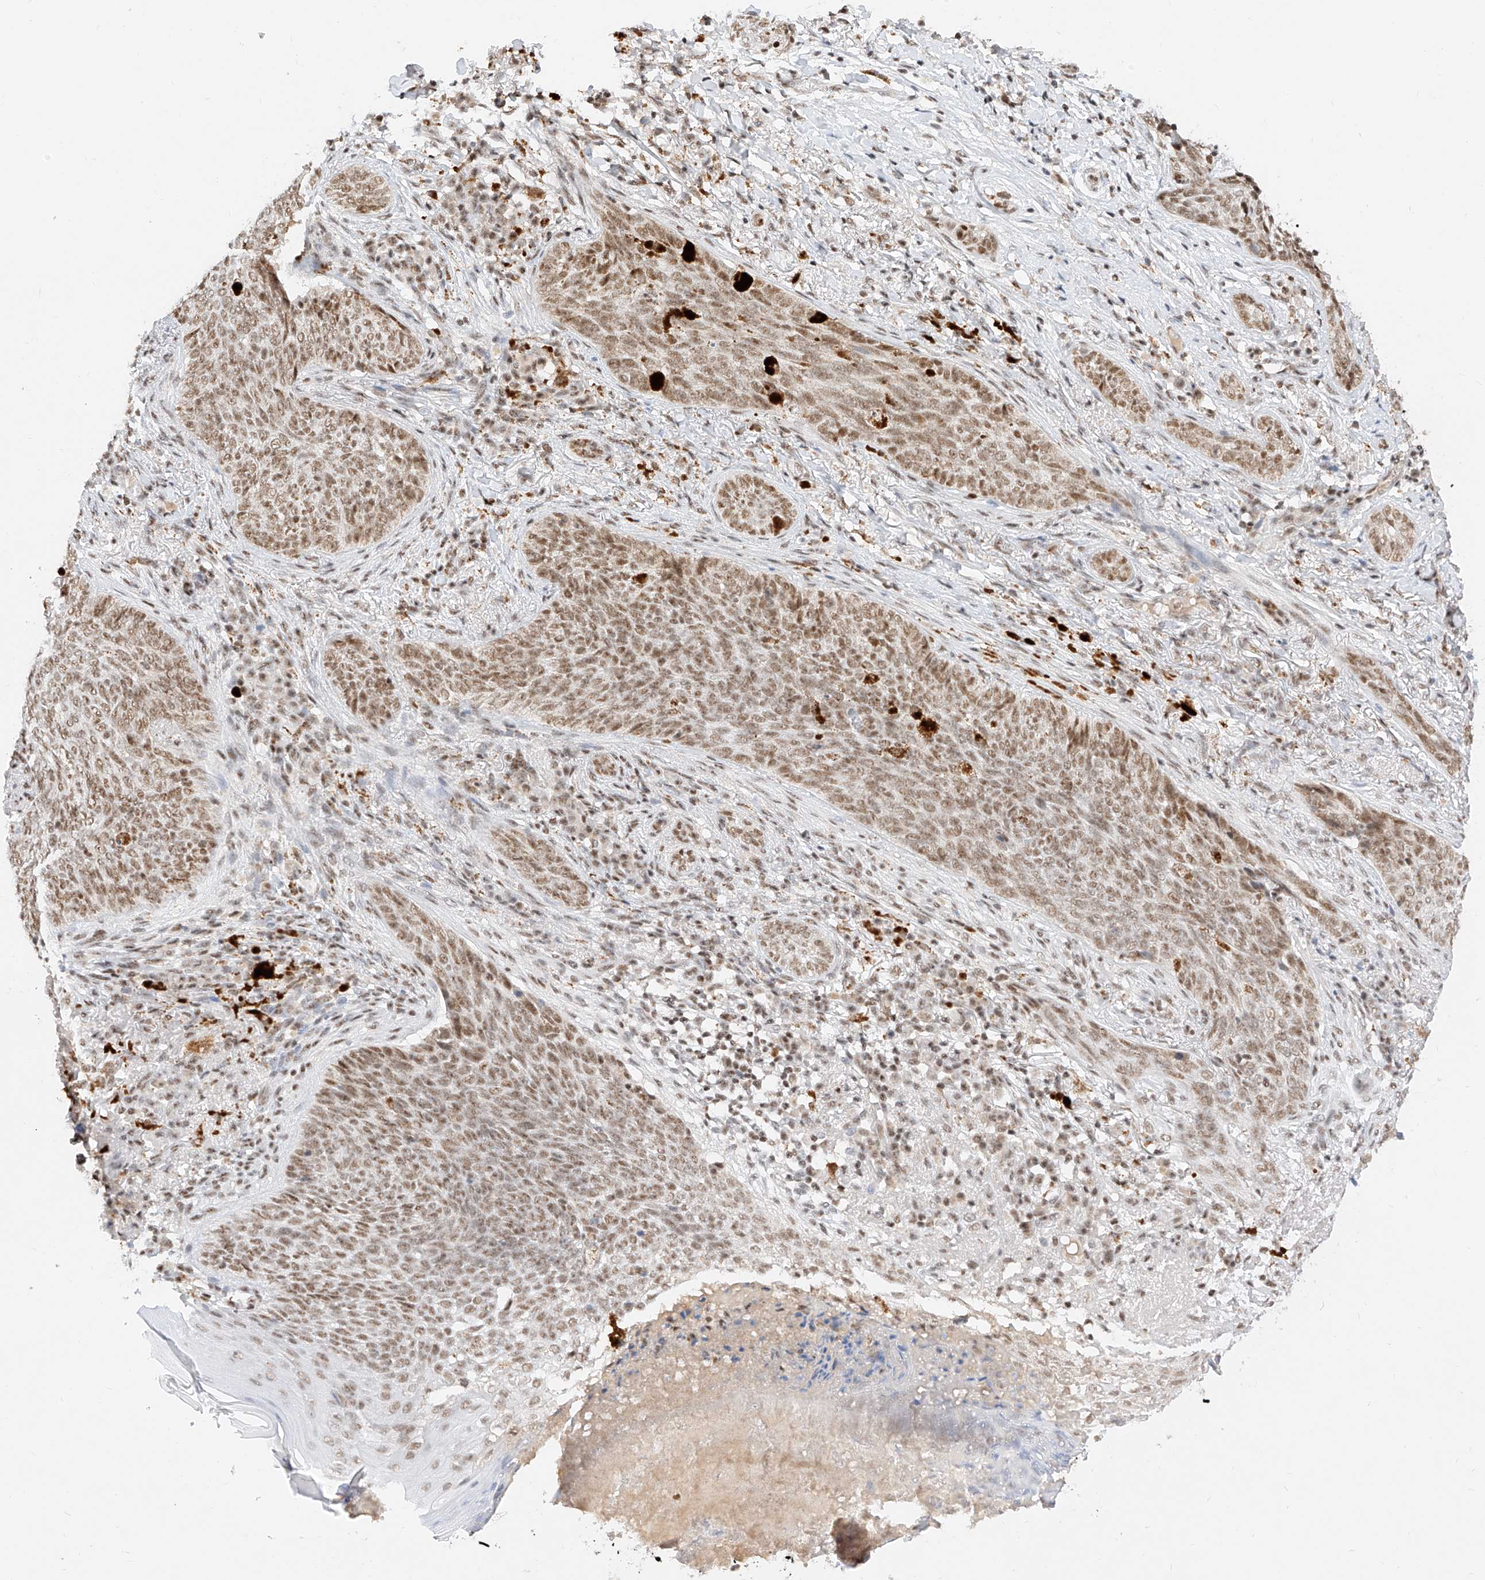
{"staining": {"intensity": "moderate", "quantity": ">75%", "location": "nuclear"}, "tissue": "skin cancer", "cell_type": "Tumor cells", "image_type": "cancer", "snomed": [{"axis": "morphology", "description": "Basal cell carcinoma"}, {"axis": "topography", "description": "Skin"}], "caption": "A medium amount of moderate nuclear expression is appreciated in about >75% of tumor cells in skin cancer (basal cell carcinoma) tissue. (Stains: DAB (3,3'-diaminobenzidine) in brown, nuclei in blue, Microscopy: brightfield microscopy at high magnification).", "gene": "NRF1", "patient": {"sex": "male", "age": 85}}